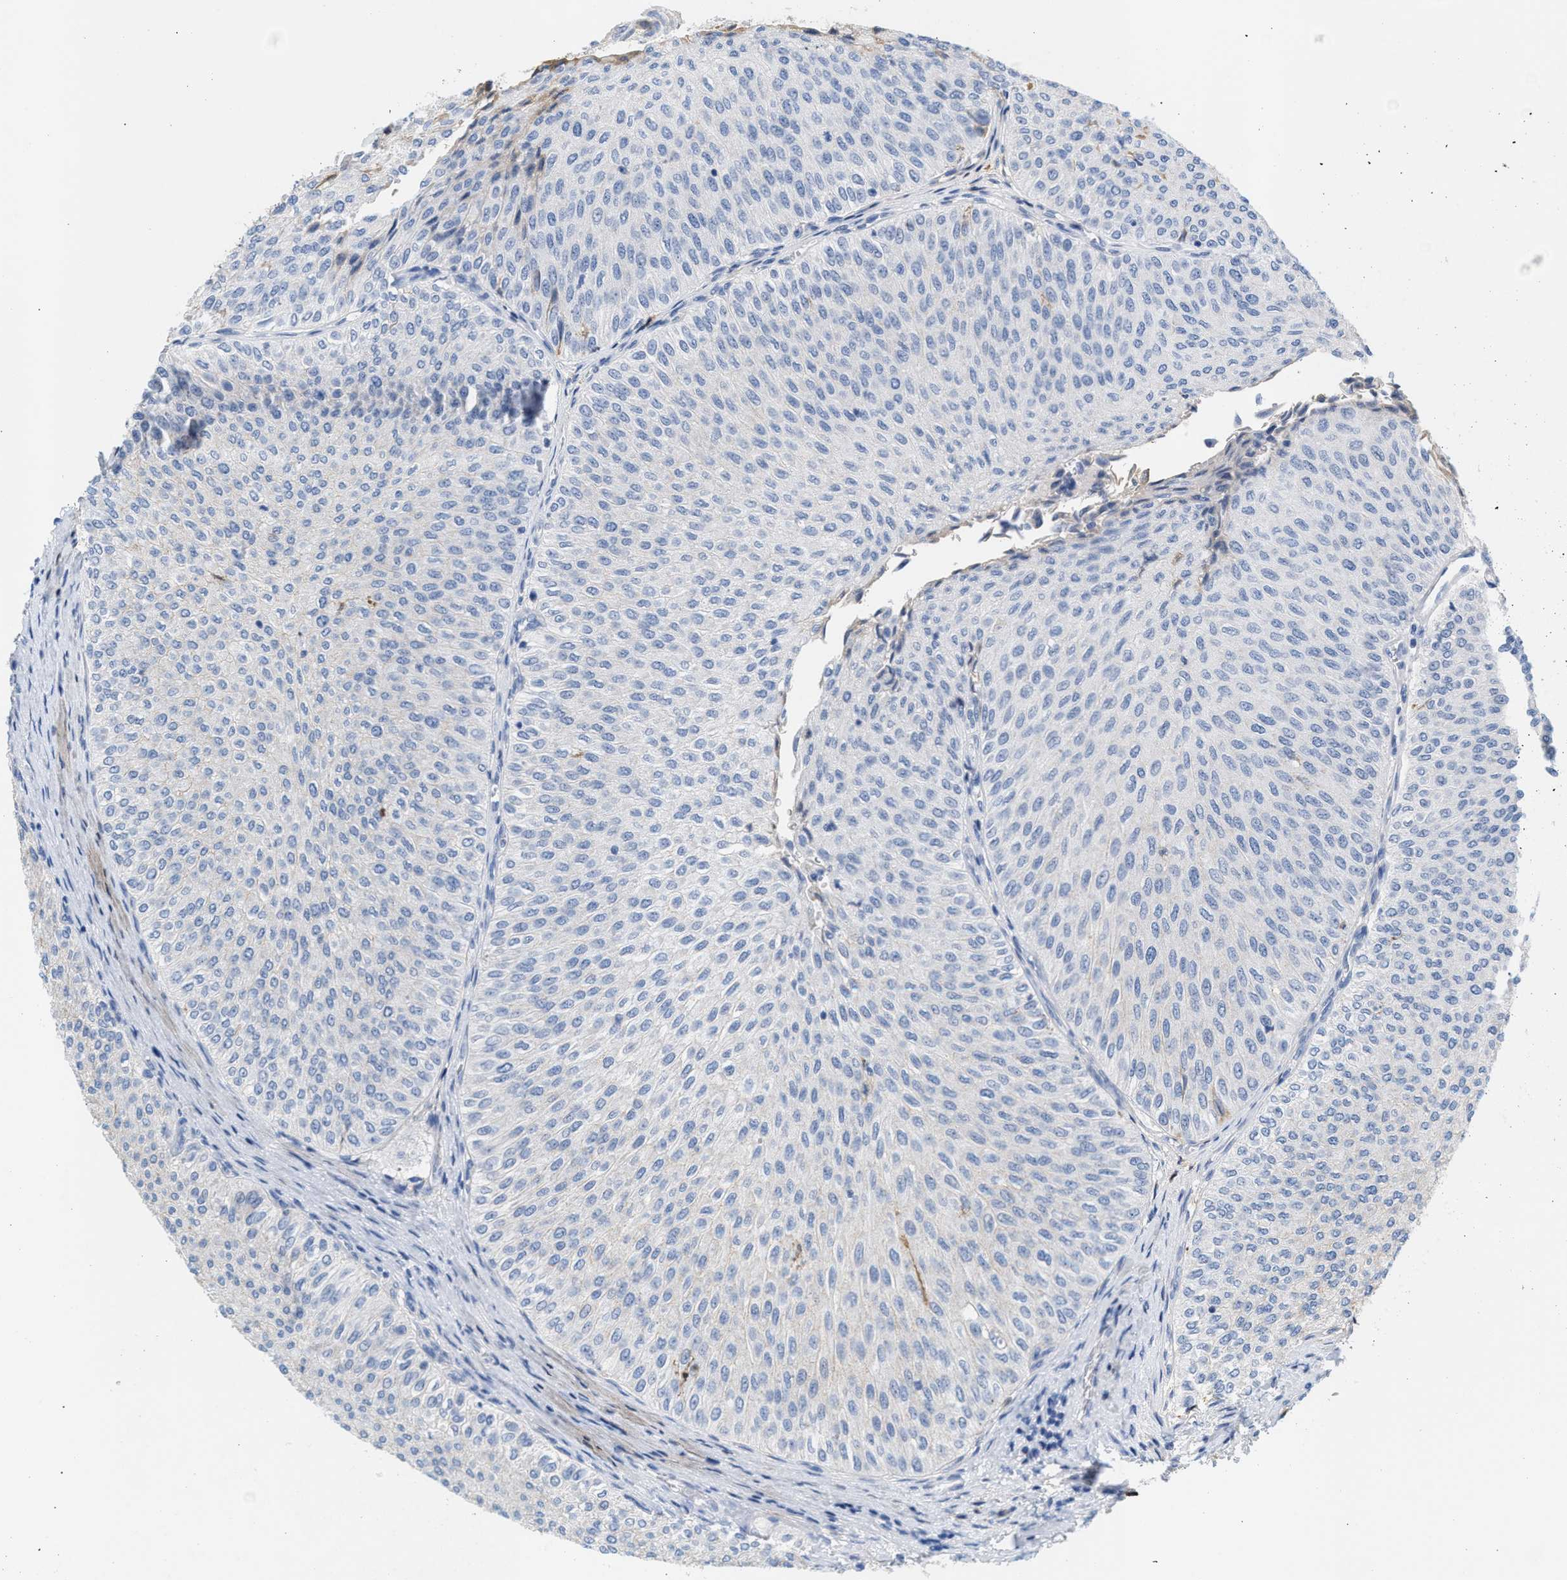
{"staining": {"intensity": "negative", "quantity": "none", "location": "none"}, "tissue": "urothelial cancer", "cell_type": "Tumor cells", "image_type": "cancer", "snomed": [{"axis": "morphology", "description": "Urothelial carcinoma, Low grade"}, {"axis": "topography", "description": "Urinary bladder"}], "caption": "A micrograph of low-grade urothelial carcinoma stained for a protein shows no brown staining in tumor cells. (DAB immunohistochemistry with hematoxylin counter stain).", "gene": "APOH", "patient": {"sex": "male", "age": 78}}